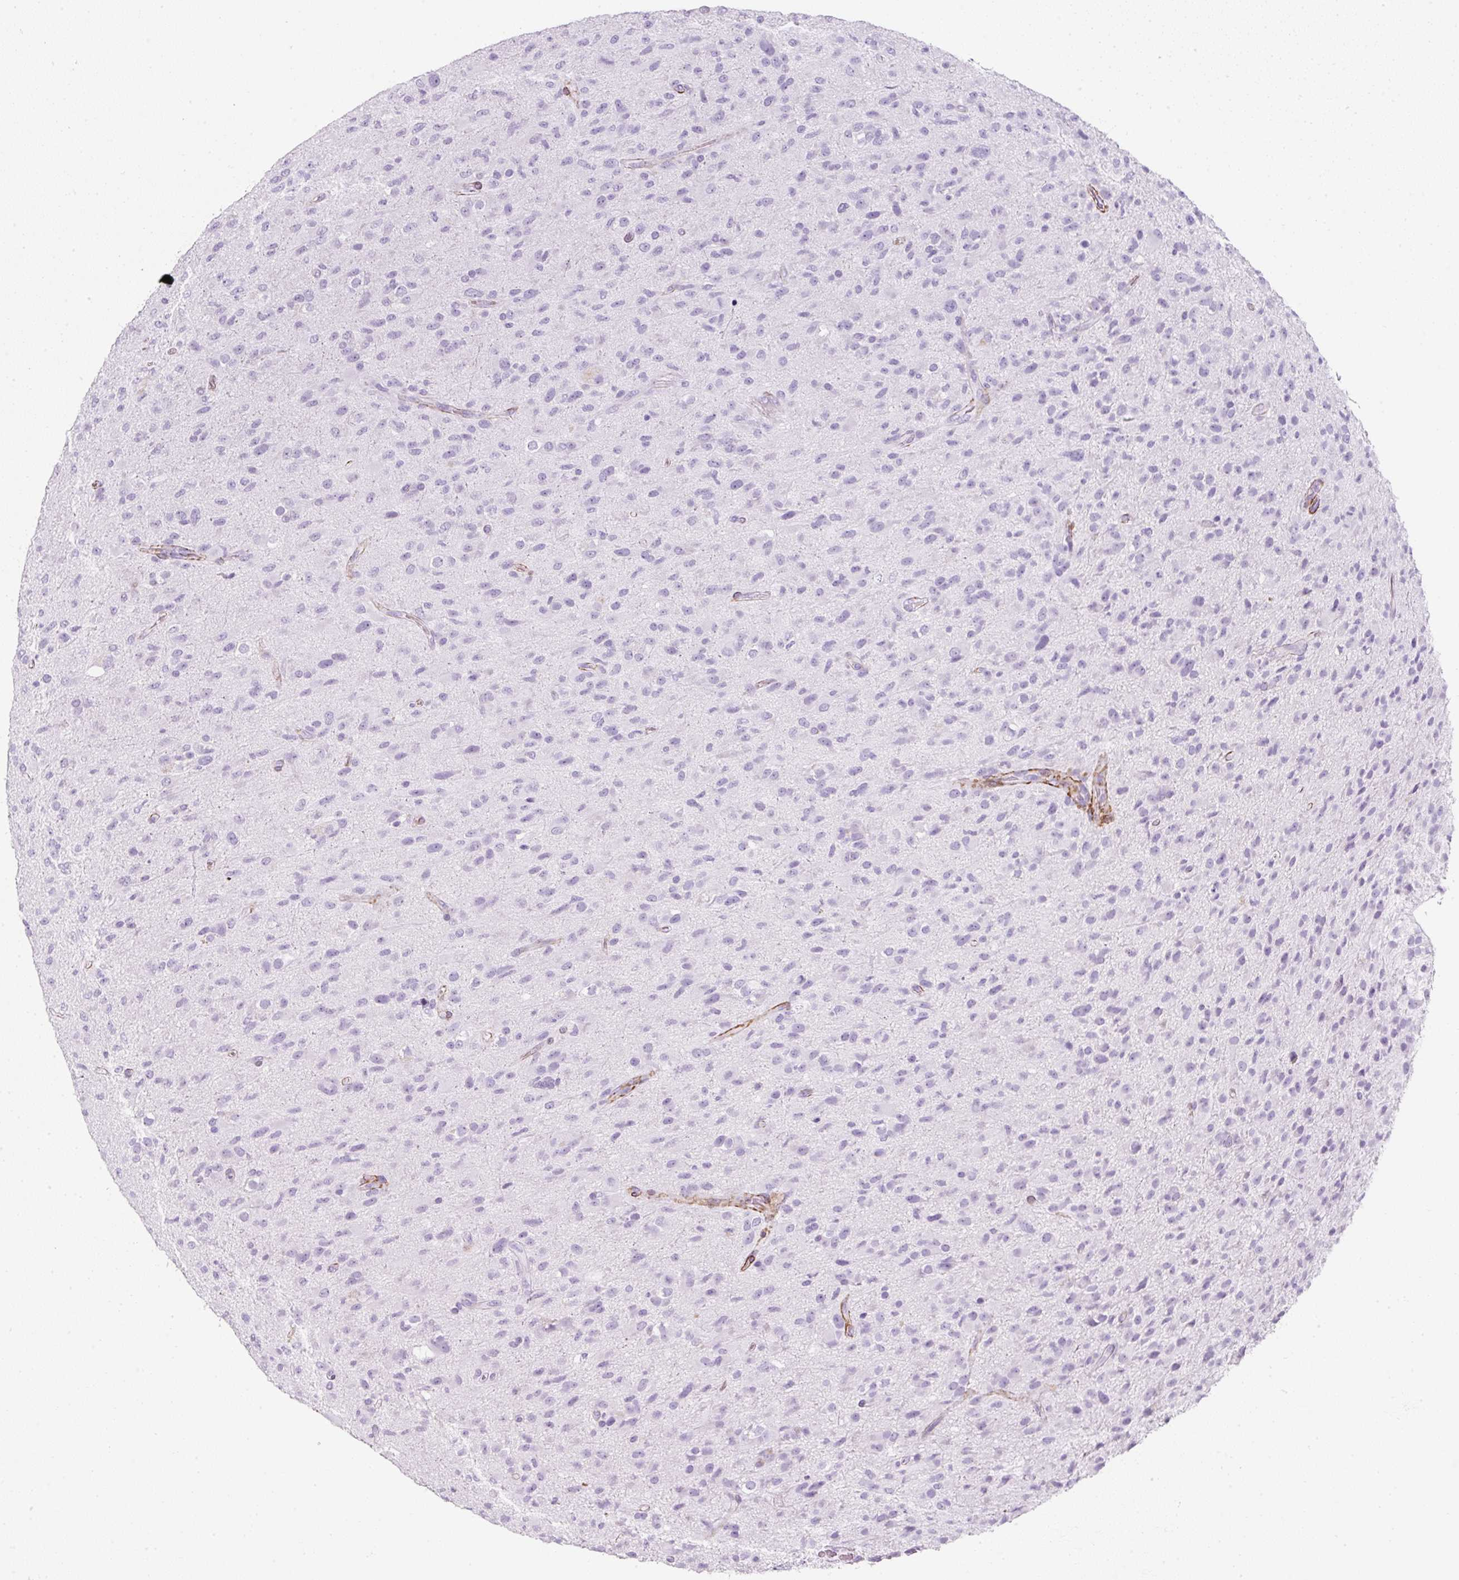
{"staining": {"intensity": "negative", "quantity": "none", "location": "none"}, "tissue": "glioma", "cell_type": "Tumor cells", "image_type": "cancer", "snomed": [{"axis": "morphology", "description": "Glioma, malignant, Low grade"}, {"axis": "topography", "description": "Brain"}], "caption": "High magnification brightfield microscopy of low-grade glioma (malignant) stained with DAB (brown) and counterstained with hematoxylin (blue): tumor cells show no significant positivity.", "gene": "CAVIN3", "patient": {"sex": "male", "age": 65}}